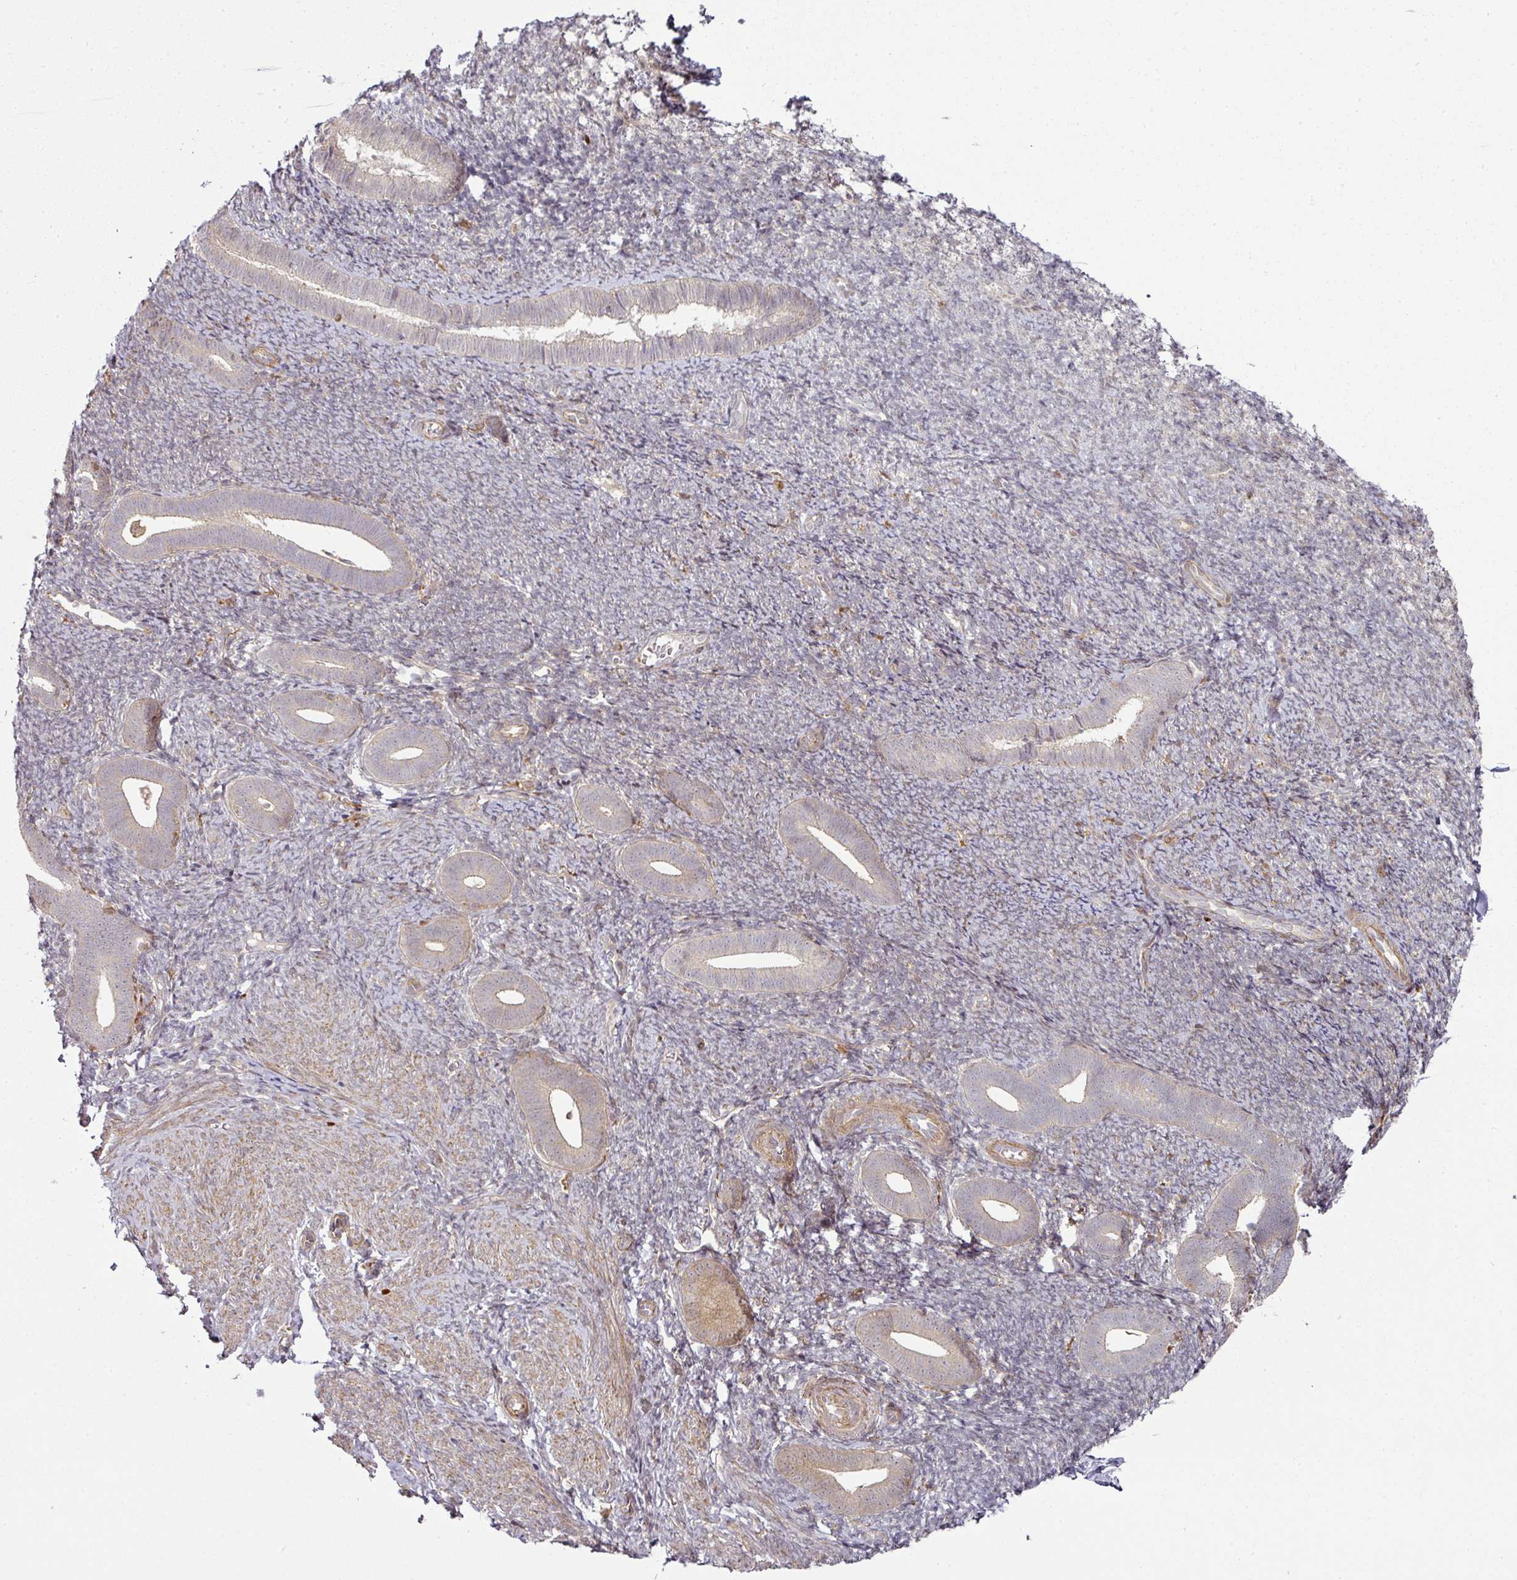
{"staining": {"intensity": "negative", "quantity": "none", "location": "none"}, "tissue": "endometrium", "cell_type": "Cells in endometrial stroma", "image_type": "normal", "snomed": [{"axis": "morphology", "description": "Normal tissue, NOS"}, {"axis": "topography", "description": "Endometrium"}], "caption": "IHC photomicrograph of unremarkable human endometrium stained for a protein (brown), which displays no staining in cells in endometrial stroma. (Immunohistochemistry, brightfield microscopy, high magnification).", "gene": "ATAT1", "patient": {"sex": "female", "age": 39}}